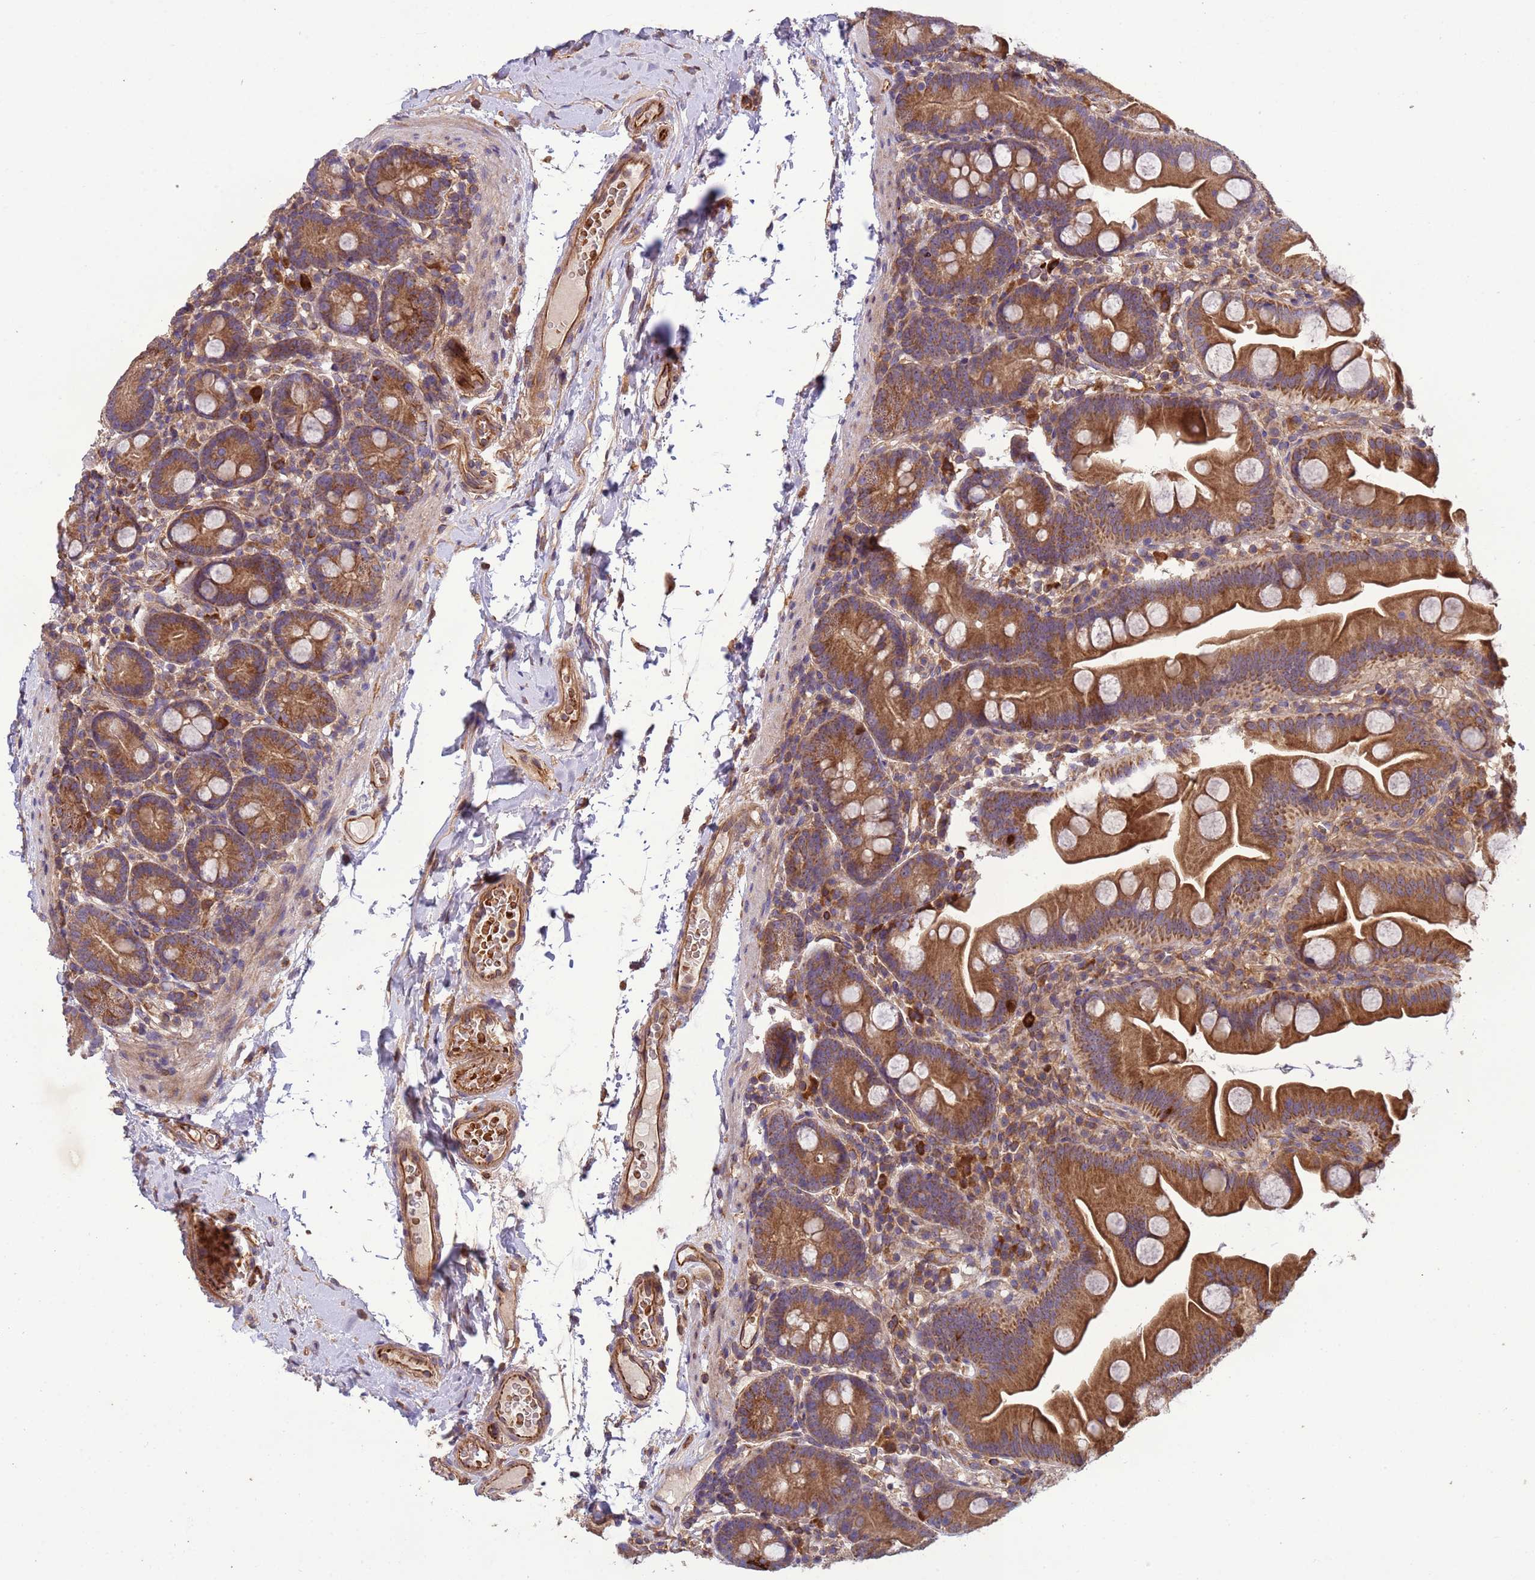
{"staining": {"intensity": "moderate", "quantity": ">75%", "location": "cytoplasmic/membranous"}, "tissue": "small intestine", "cell_type": "Glandular cells", "image_type": "normal", "snomed": [{"axis": "morphology", "description": "Normal tissue, NOS"}, {"axis": "topography", "description": "Small intestine"}], "caption": "Immunohistochemical staining of normal small intestine shows medium levels of moderate cytoplasmic/membranous positivity in about >75% of glandular cells. The protein of interest is shown in brown color, while the nuclei are stained blue.", "gene": "RAB10", "patient": {"sex": "female", "age": 68}}